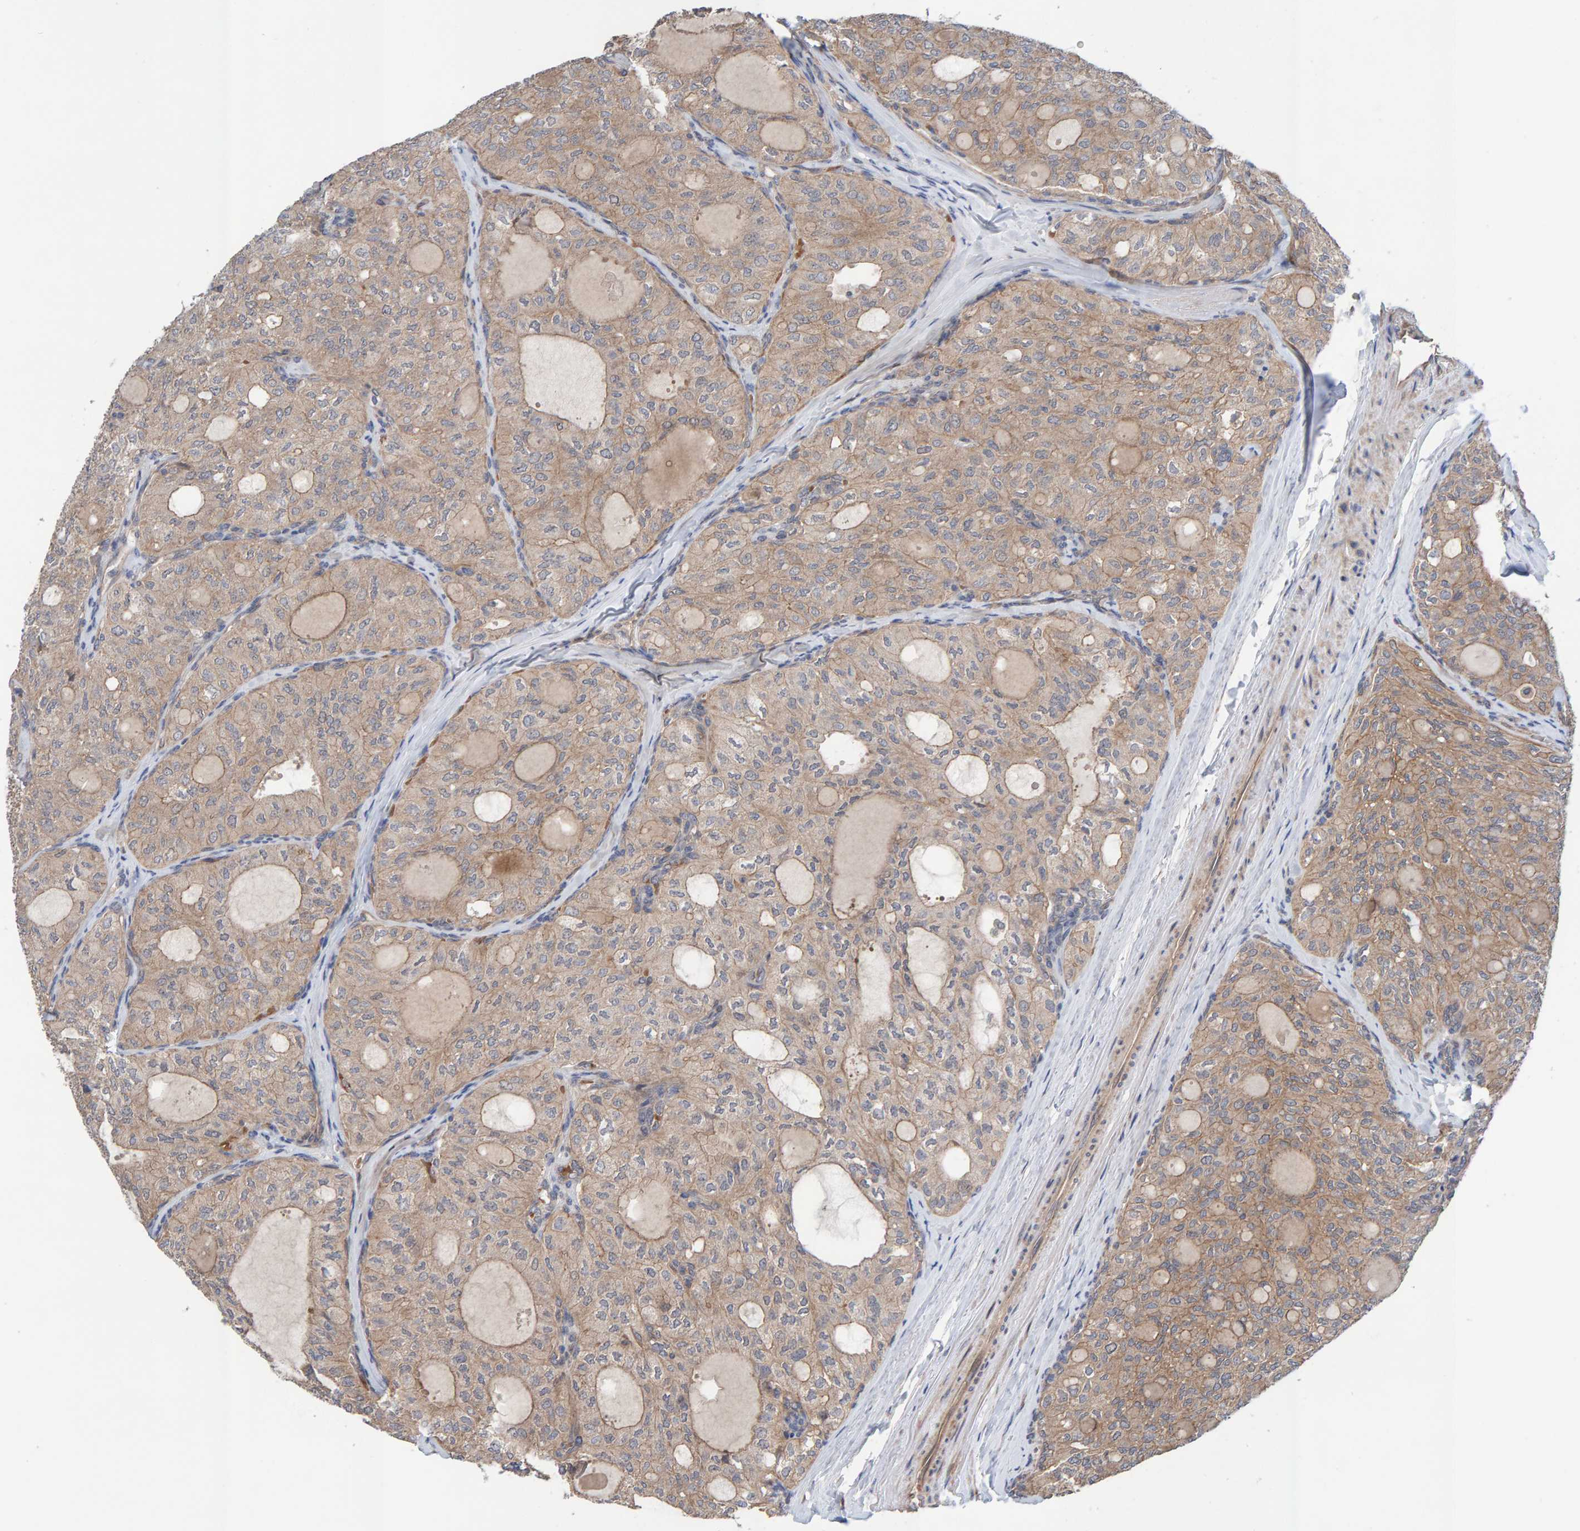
{"staining": {"intensity": "weak", "quantity": ">75%", "location": "cytoplasmic/membranous"}, "tissue": "thyroid cancer", "cell_type": "Tumor cells", "image_type": "cancer", "snomed": [{"axis": "morphology", "description": "Follicular adenoma carcinoma, NOS"}, {"axis": "topography", "description": "Thyroid gland"}], "caption": "Immunohistochemical staining of thyroid cancer (follicular adenoma carcinoma) exhibits weak cytoplasmic/membranous protein positivity in approximately >75% of tumor cells. The protein is shown in brown color, while the nuclei are stained blue.", "gene": "LRSAM1", "patient": {"sex": "male", "age": 75}}